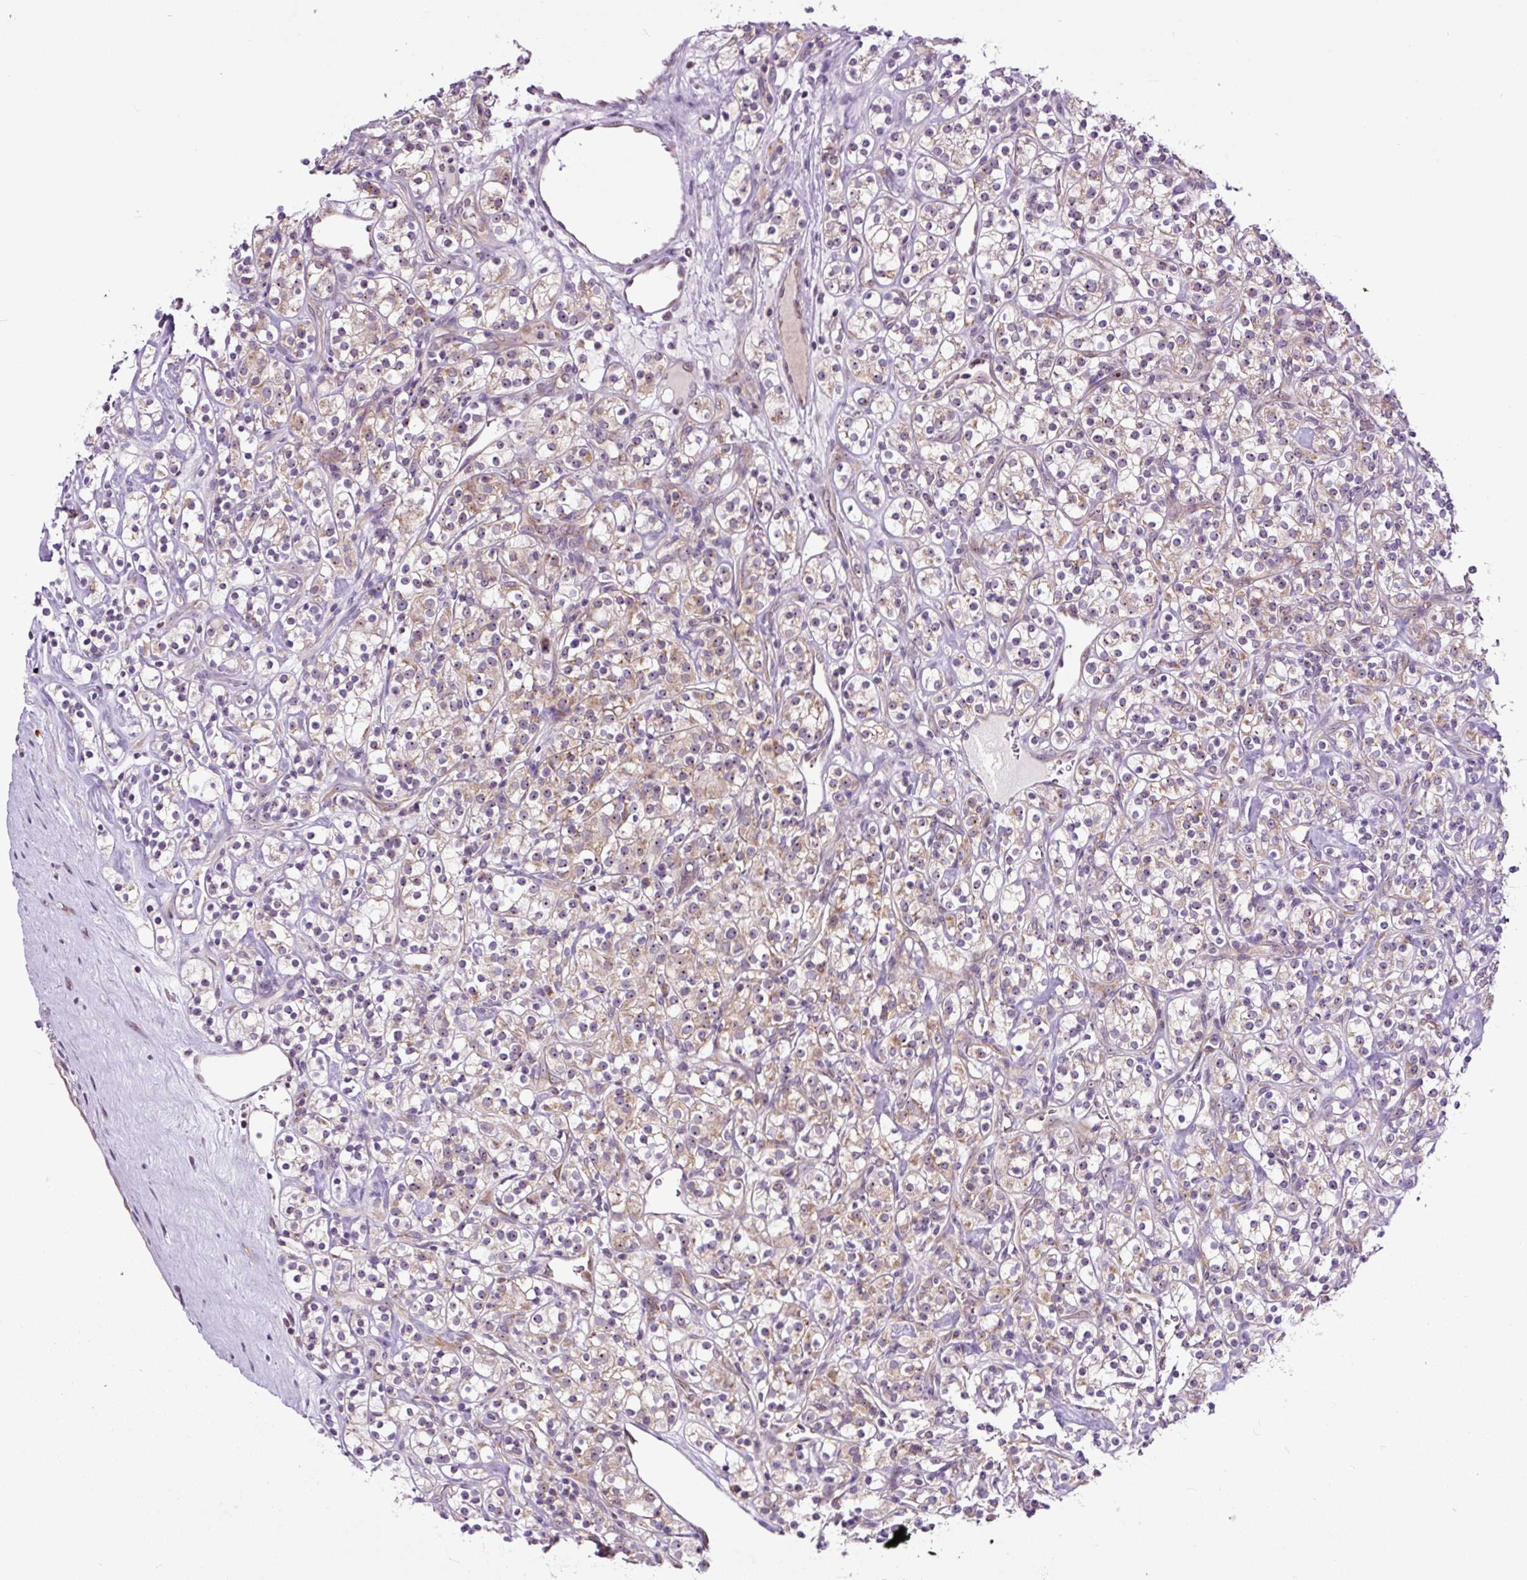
{"staining": {"intensity": "weak", "quantity": ">75%", "location": "cytoplasmic/membranous,nuclear"}, "tissue": "renal cancer", "cell_type": "Tumor cells", "image_type": "cancer", "snomed": [{"axis": "morphology", "description": "Adenocarcinoma, NOS"}, {"axis": "topography", "description": "Kidney"}], "caption": "High-power microscopy captured an IHC histopathology image of renal cancer (adenocarcinoma), revealing weak cytoplasmic/membranous and nuclear positivity in approximately >75% of tumor cells. (brown staining indicates protein expression, while blue staining denotes nuclei).", "gene": "NOM1", "patient": {"sex": "male", "age": 77}}